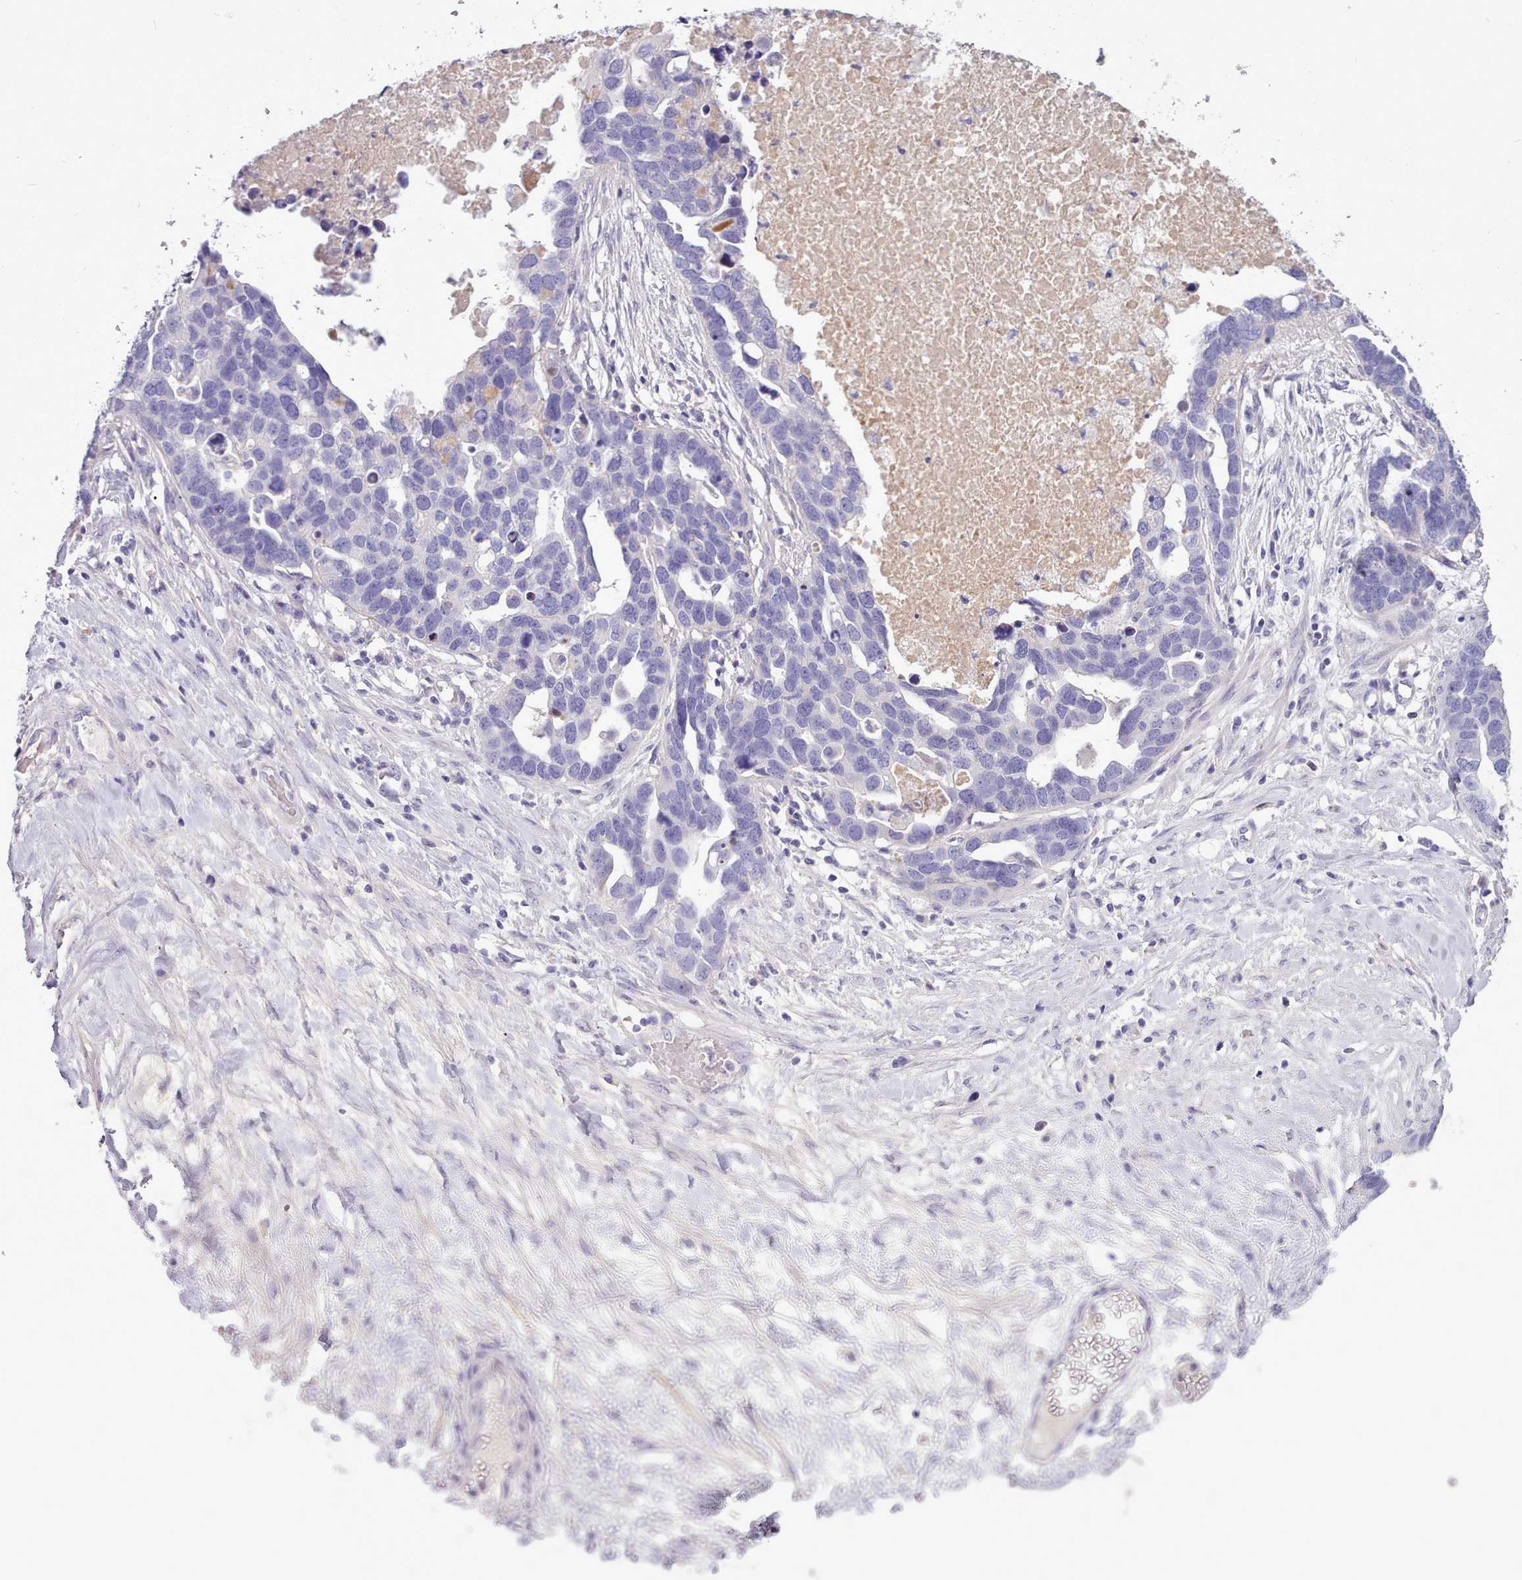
{"staining": {"intensity": "negative", "quantity": "none", "location": "none"}, "tissue": "ovarian cancer", "cell_type": "Tumor cells", "image_type": "cancer", "snomed": [{"axis": "morphology", "description": "Cystadenocarcinoma, serous, NOS"}, {"axis": "topography", "description": "Ovary"}], "caption": "This is an immunohistochemistry (IHC) micrograph of ovarian cancer (serous cystadenocarcinoma). There is no positivity in tumor cells.", "gene": "CYP2A13", "patient": {"sex": "female", "age": 54}}